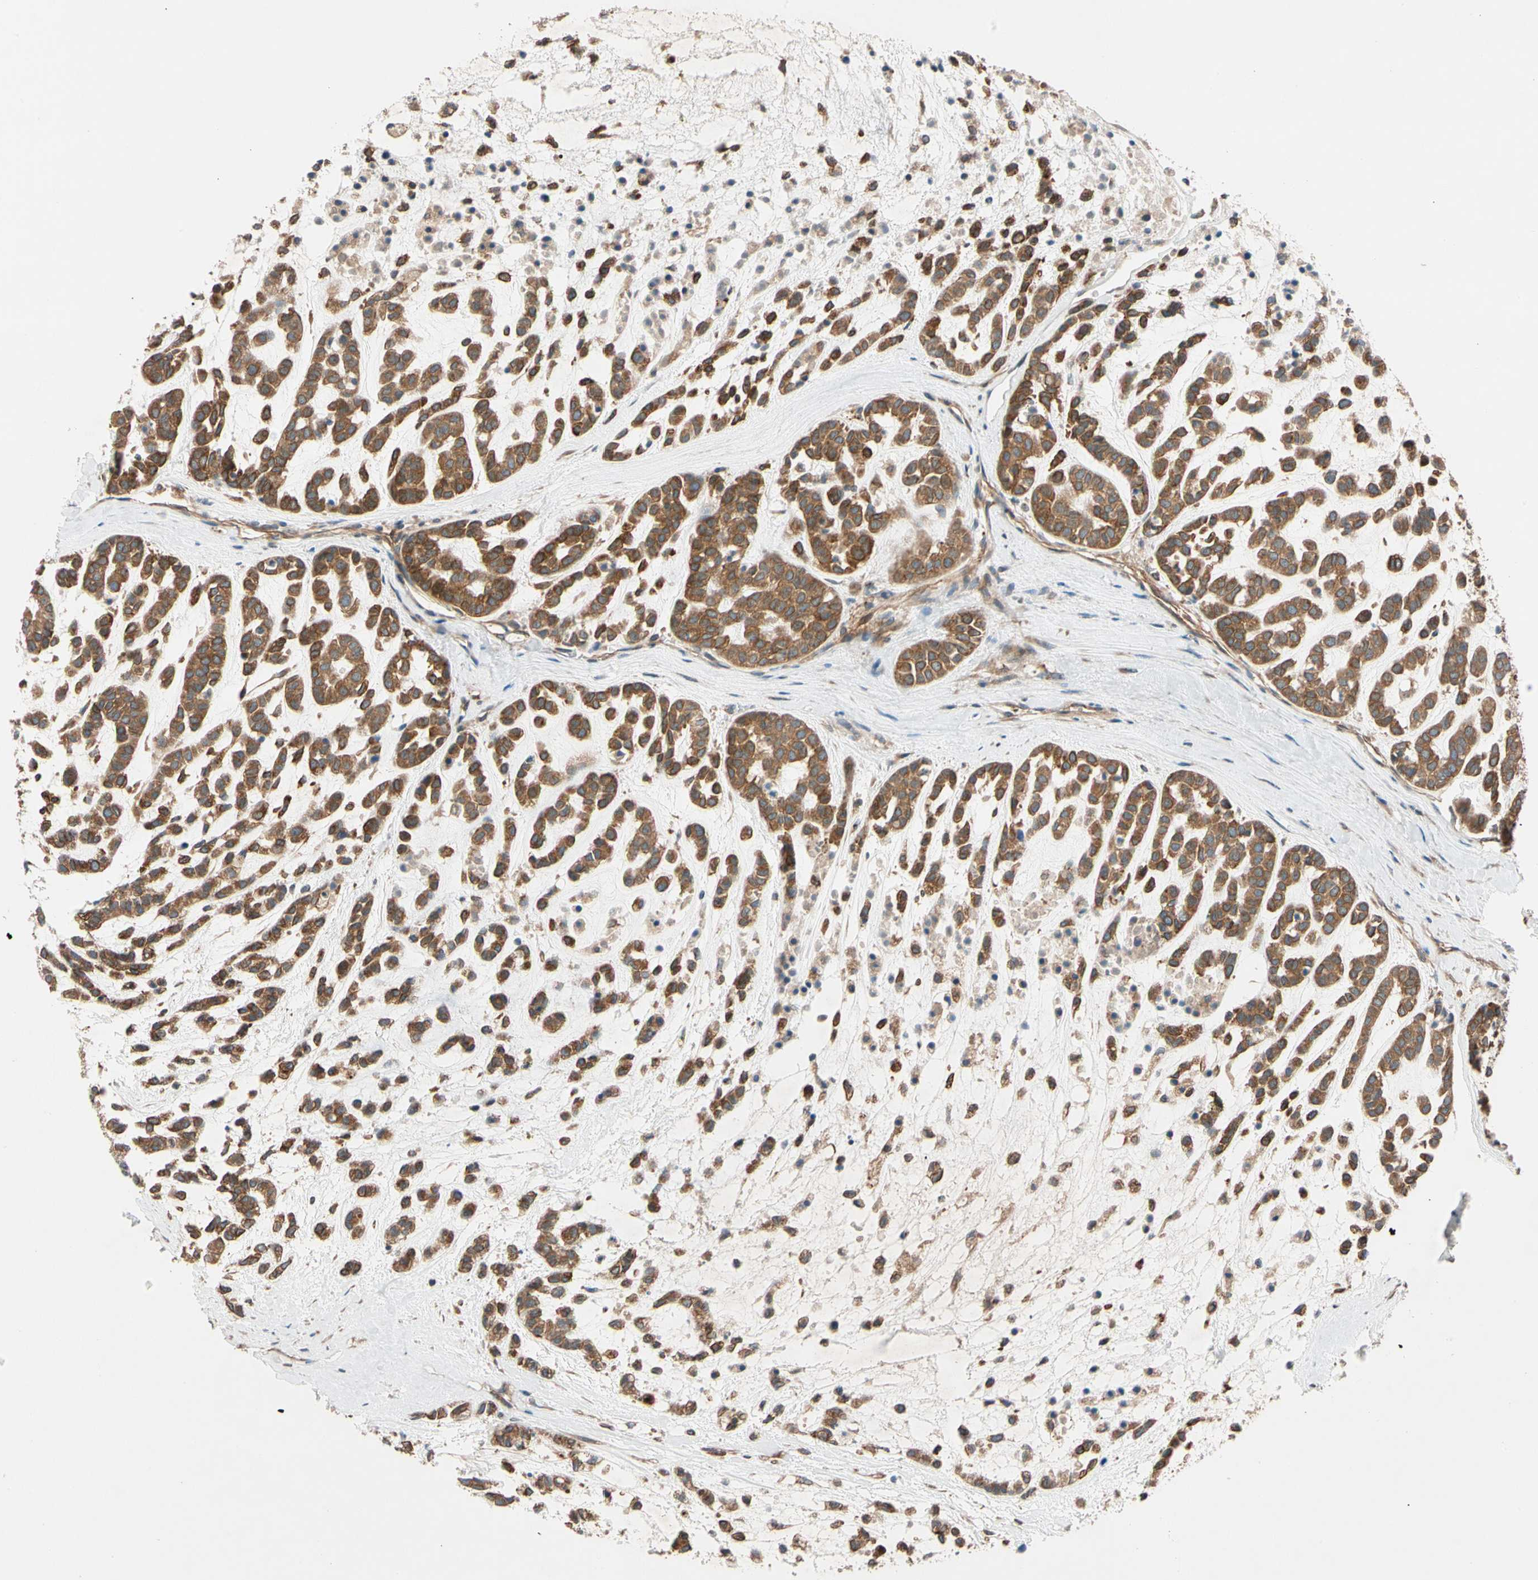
{"staining": {"intensity": "strong", "quantity": ">75%", "location": "cytoplasmic/membranous"}, "tissue": "head and neck cancer", "cell_type": "Tumor cells", "image_type": "cancer", "snomed": [{"axis": "morphology", "description": "Adenocarcinoma, NOS"}, {"axis": "morphology", "description": "Adenoma, NOS"}, {"axis": "topography", "description": "Head-Neck"}], "caption": "Protein positivity by IHC shows strong cytoplasmic/membranous positivity in approximately >75% of tumor cells in head and neck cancer.", "gene": "PHYH", "patient": {"sex": "female", "age": 55}}